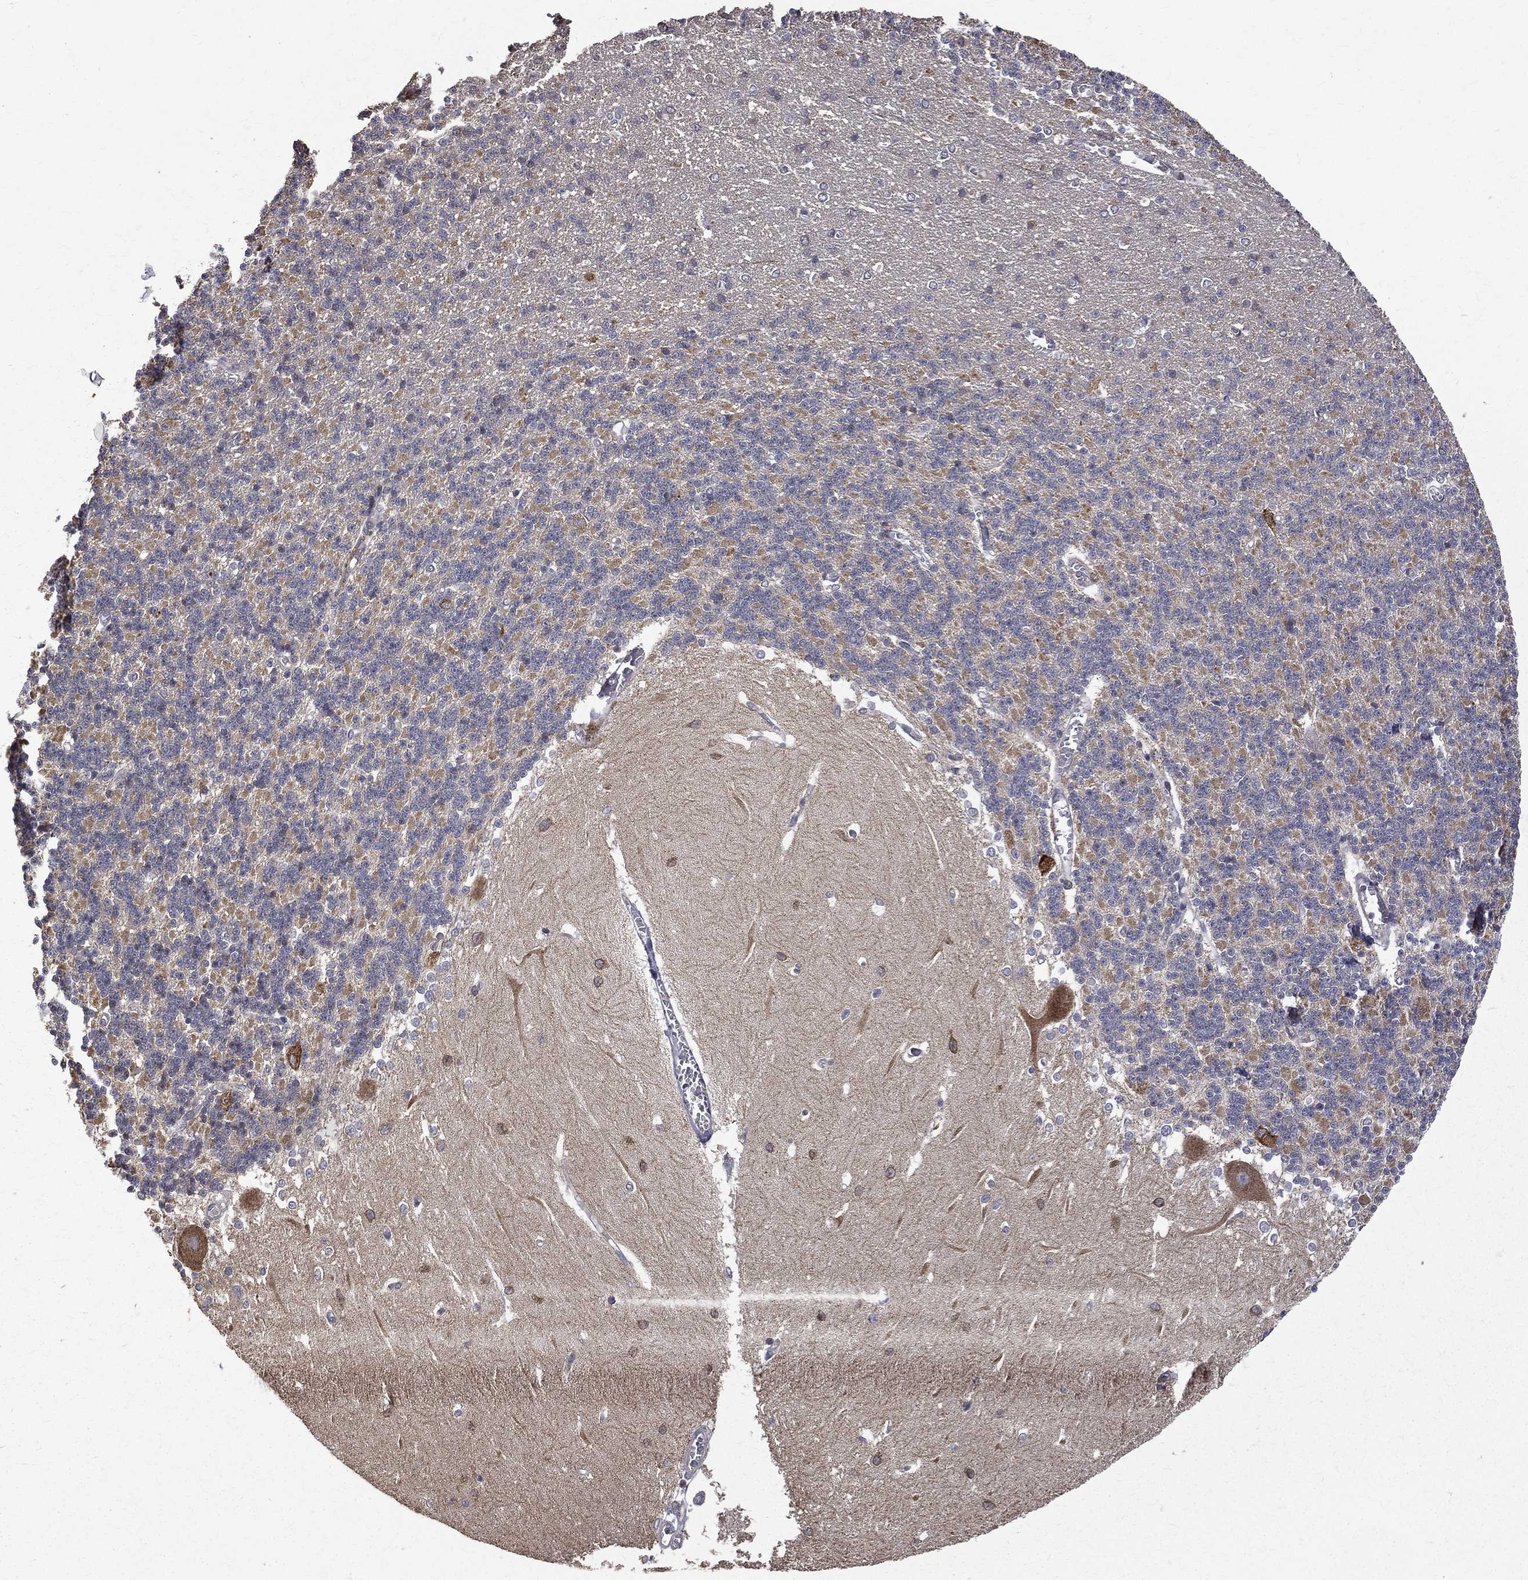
{"staining": {"intensity": "negative", "quantity": "none", "location": "none"}, "tissue": "cerebellum", "cell_type": "Cells in granular layer", "image_type": "normal", "snomed": [{"axis": "morphology", "description": "Normal tissue, NOS"}, {"axis": "topography", "description": "Cerebellum"}], "caption": "DAB immunohistochemical staining of unremarkable human cerebellum reveals no significant expression in cells in granular layer.", "gene": "RPGR", "patient": {"sex": "male", "age": 37}}